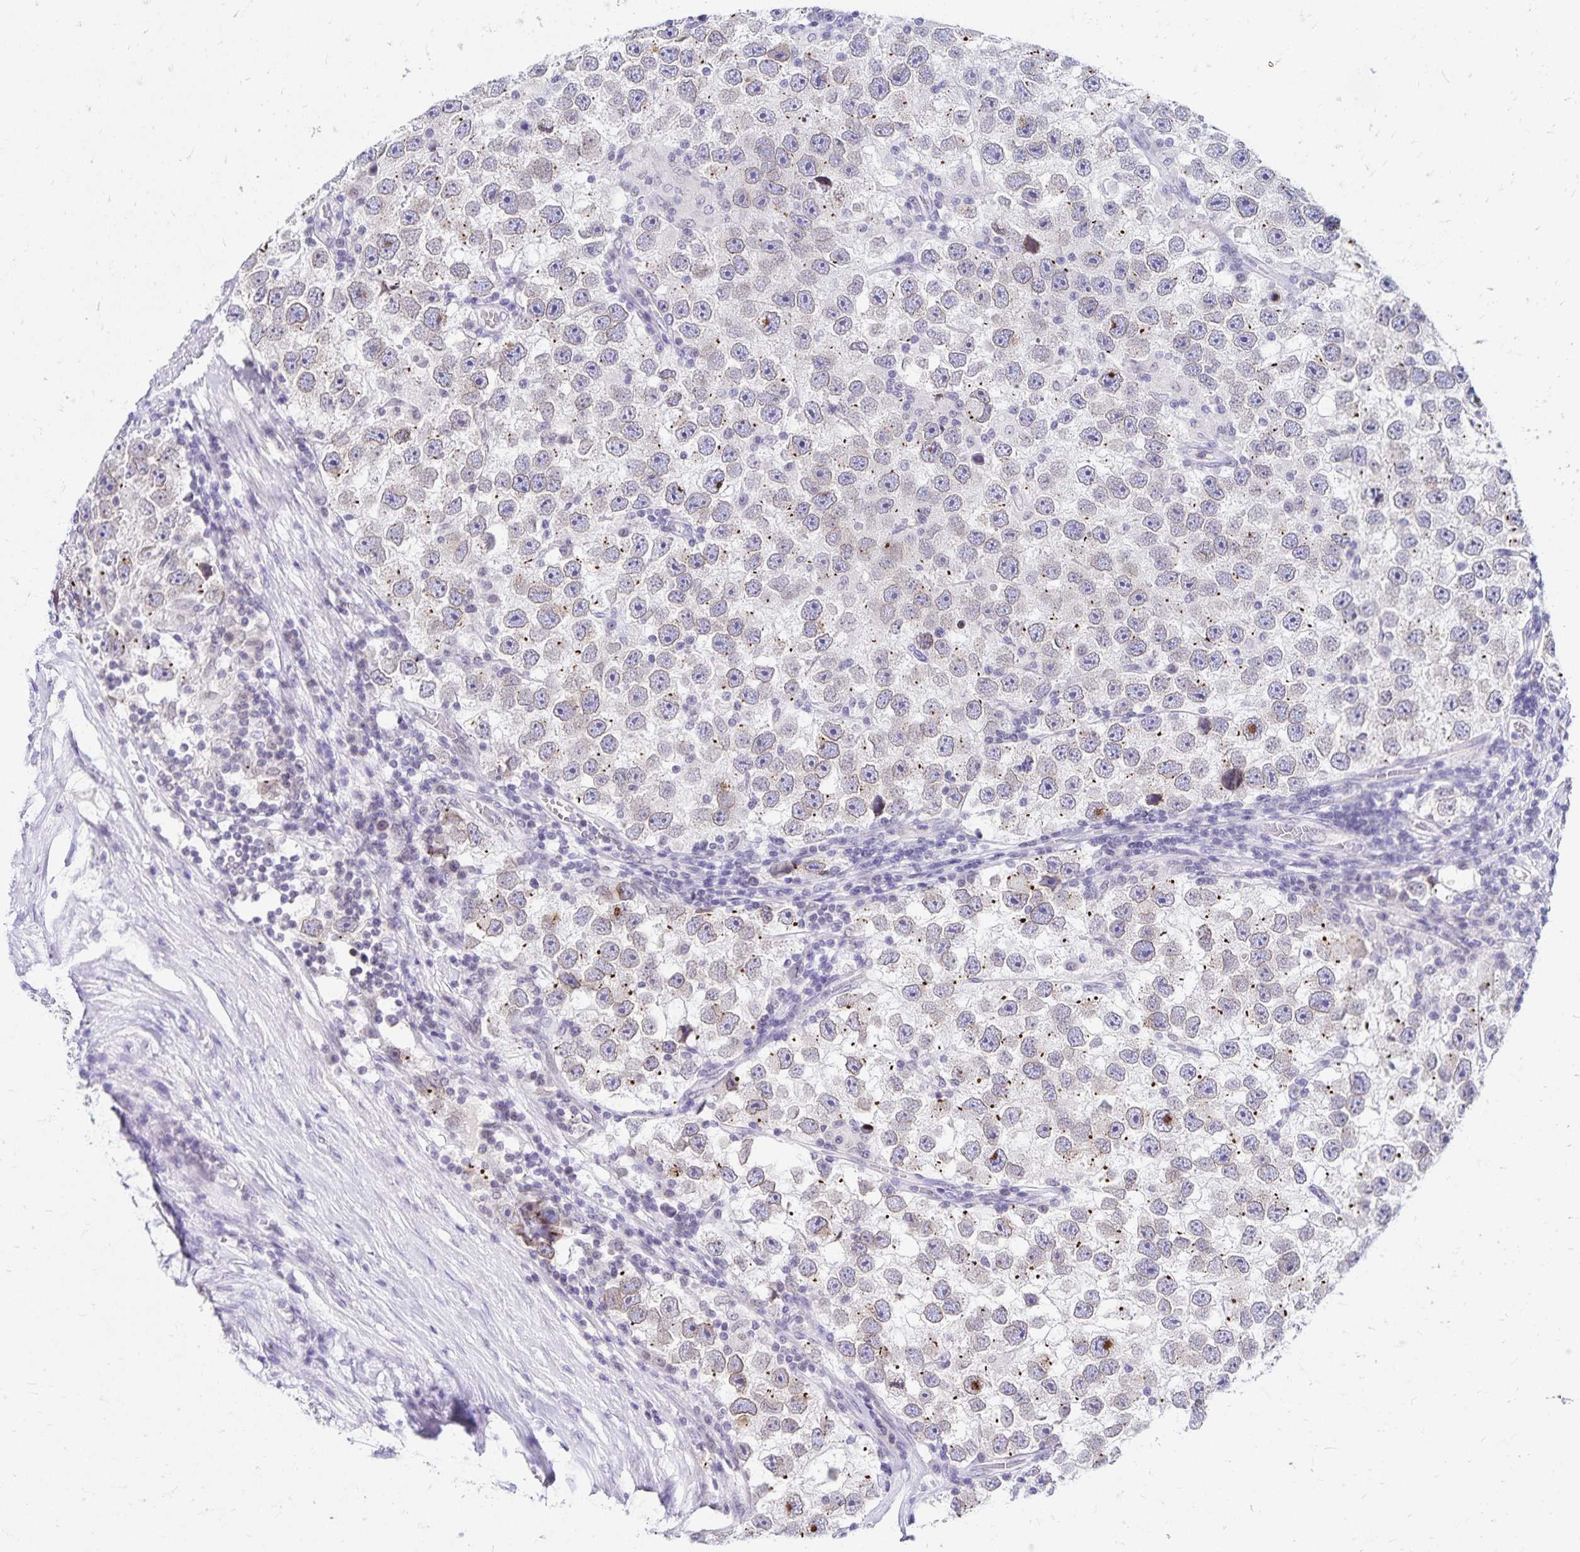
{"staining": {"intensity": "moderate", "quantity": "<25%", "location": "cytoplasmic/membranous"}, "tissue": "testis cancer", "cell_type": "Tumor cells", "image_type": "cancer", "snomed": [{"axis": "morphology", "description": "Seminoma, NOS"}, {"axis": "topography", "description": "Testis"}], "caption": "Immunohistochemistry (IHC) image of neoplastic tissue: testis cancer stained using IHC demonstrates low levels of moderate protein expression localized specifically in the cytoplasmic/membranous of tumor cells, appearing as a cytoplasmic/membranous brown color.", "gene": "FAM166C", "patient": {"sex": "male", "age": 26}}